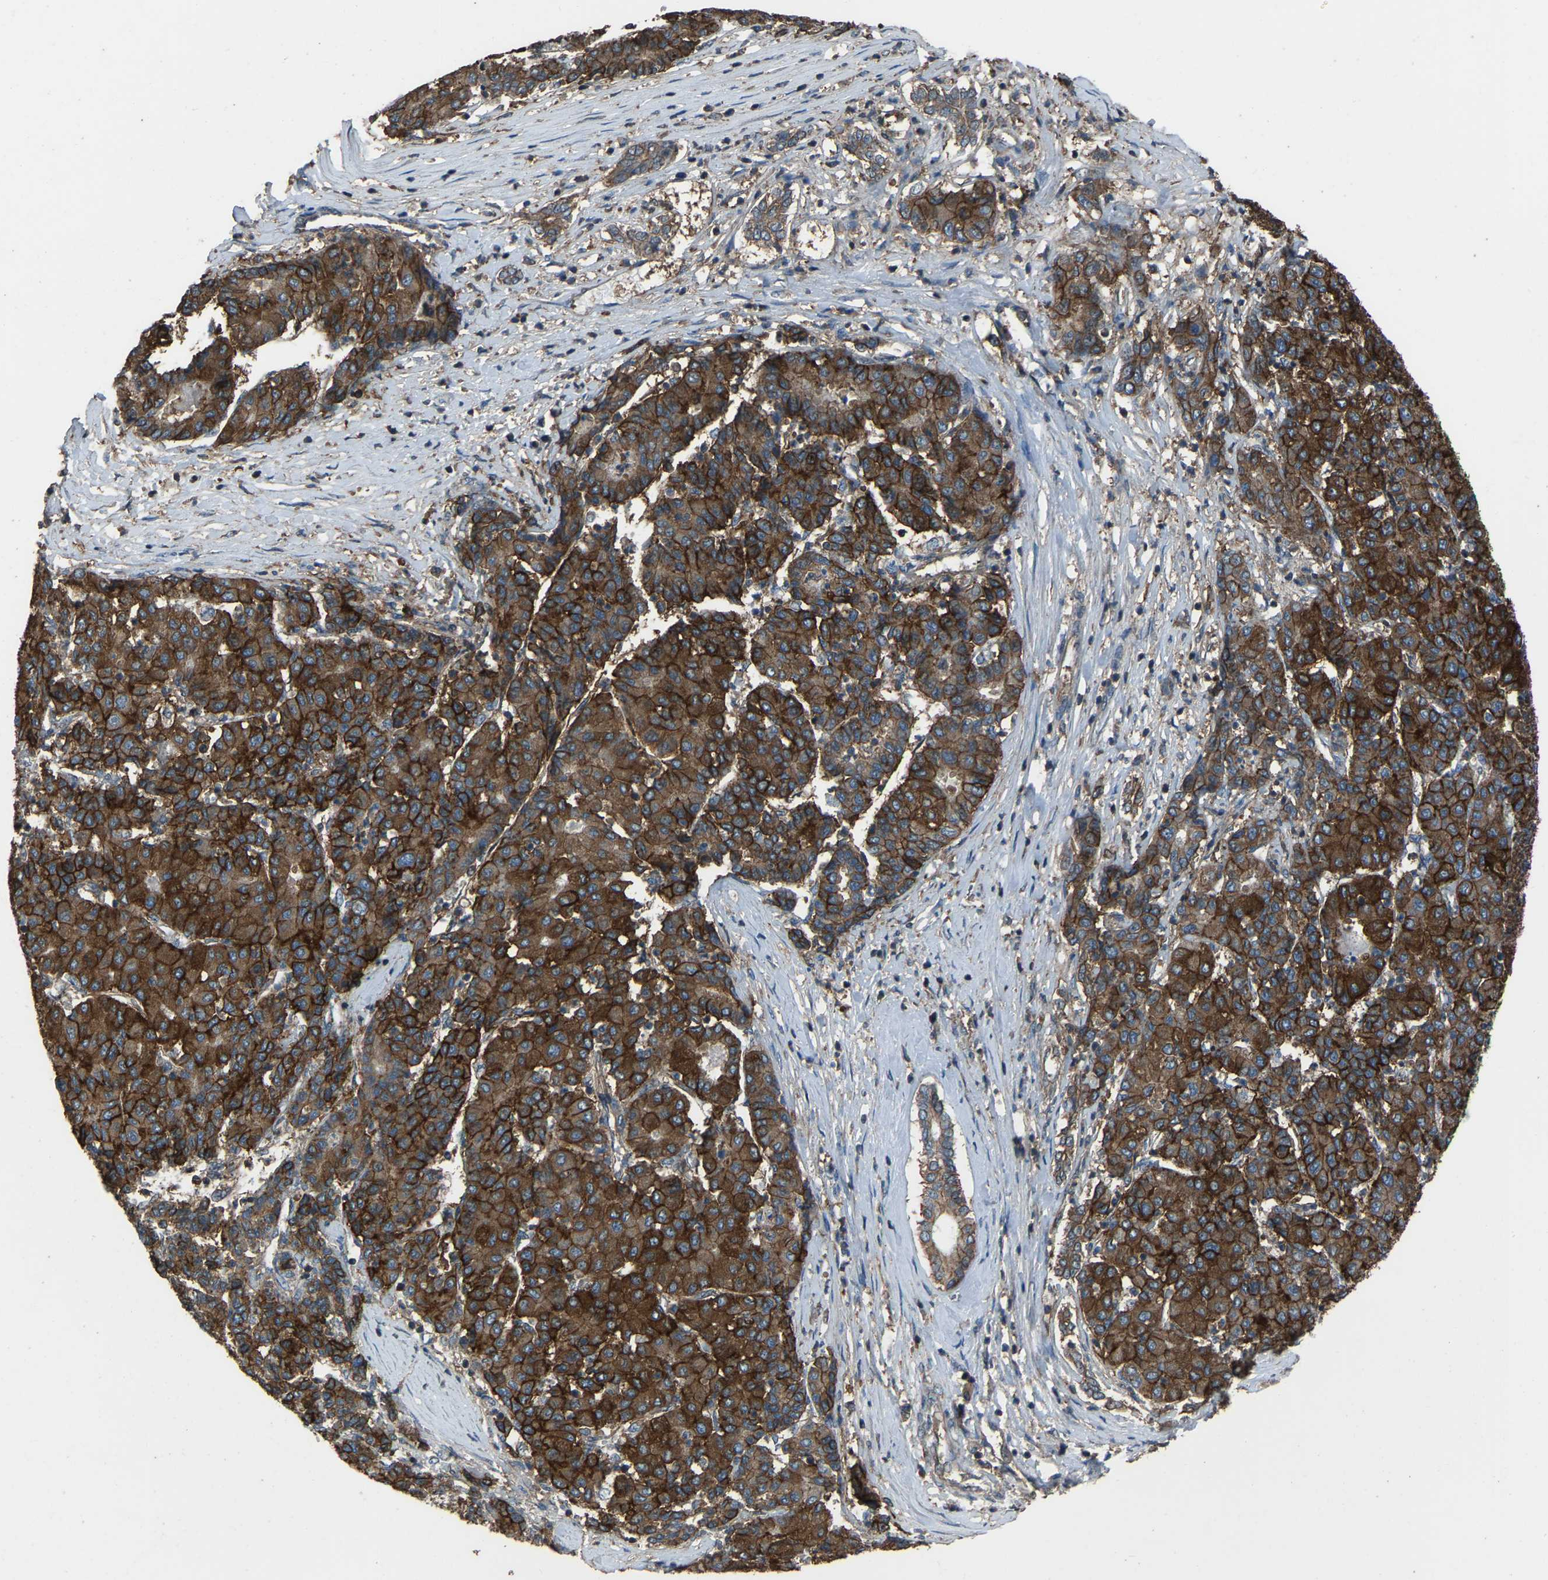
{"staining": {"intensity": "strong", "quantity": ">75%", "location": "cytoplasmic/membranous"}, "tissue": "liver cancer", "cell_type": "Tumor cells", "image_type": "cancer", "snomed": [{"axis": "morphology", "description": "Carcinoma, Hepatocellular, NOS"}, {"axis": "topography", "description": "Liver"}], "caption": "Protein expression analysis of human liver cancer (hepatocellular carcinoma) reveals strong cytoplasmic/membranous expression in approximately >75% of tumor cells. The staining was performed using DAB, with brown indicating positive protein expression. Nuclei are stained blue with hematoxylin.", "gene": "SLC4A2", "patient": {"sex": "male", "age": 65}}